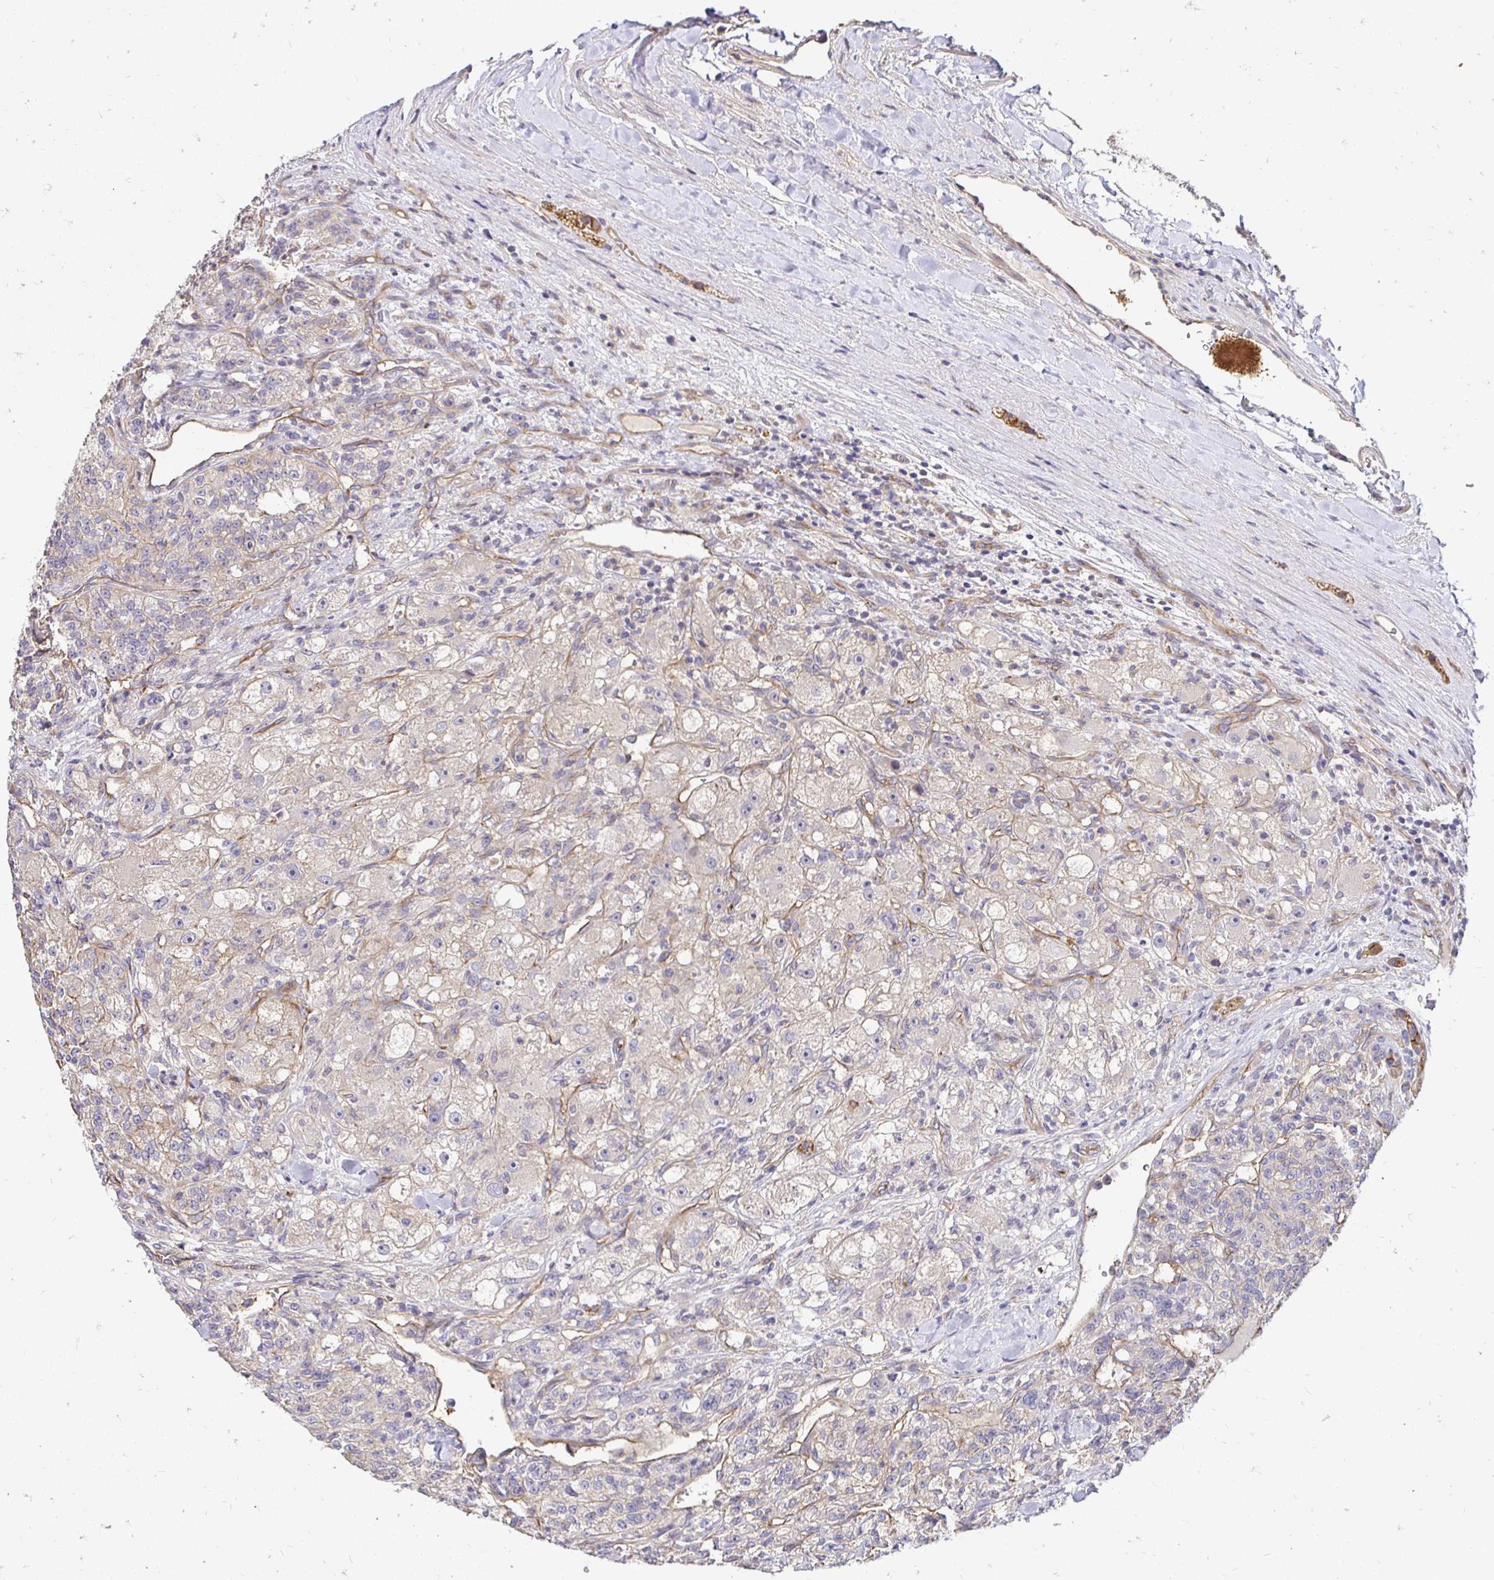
{"staining": {"intensity": "negative", "quantity": "none", "location": "none"}, "tissue": "renal cancer", "cell_type": "Tumor cells", "image_type": "cancer", "snomed": [{"axis": "morphology", "description": "Adenocarcinoma, NOS"}, {"axis": "topography", "description": "Kidney"}], "caption": "This is a micrograph of immunohistochemistry staining of renal cancer (adenocarcinoma), which shows no expression in tumor cells.", "gene": "SLC9A1", "patient": {"sex": "female", "age": 63}}